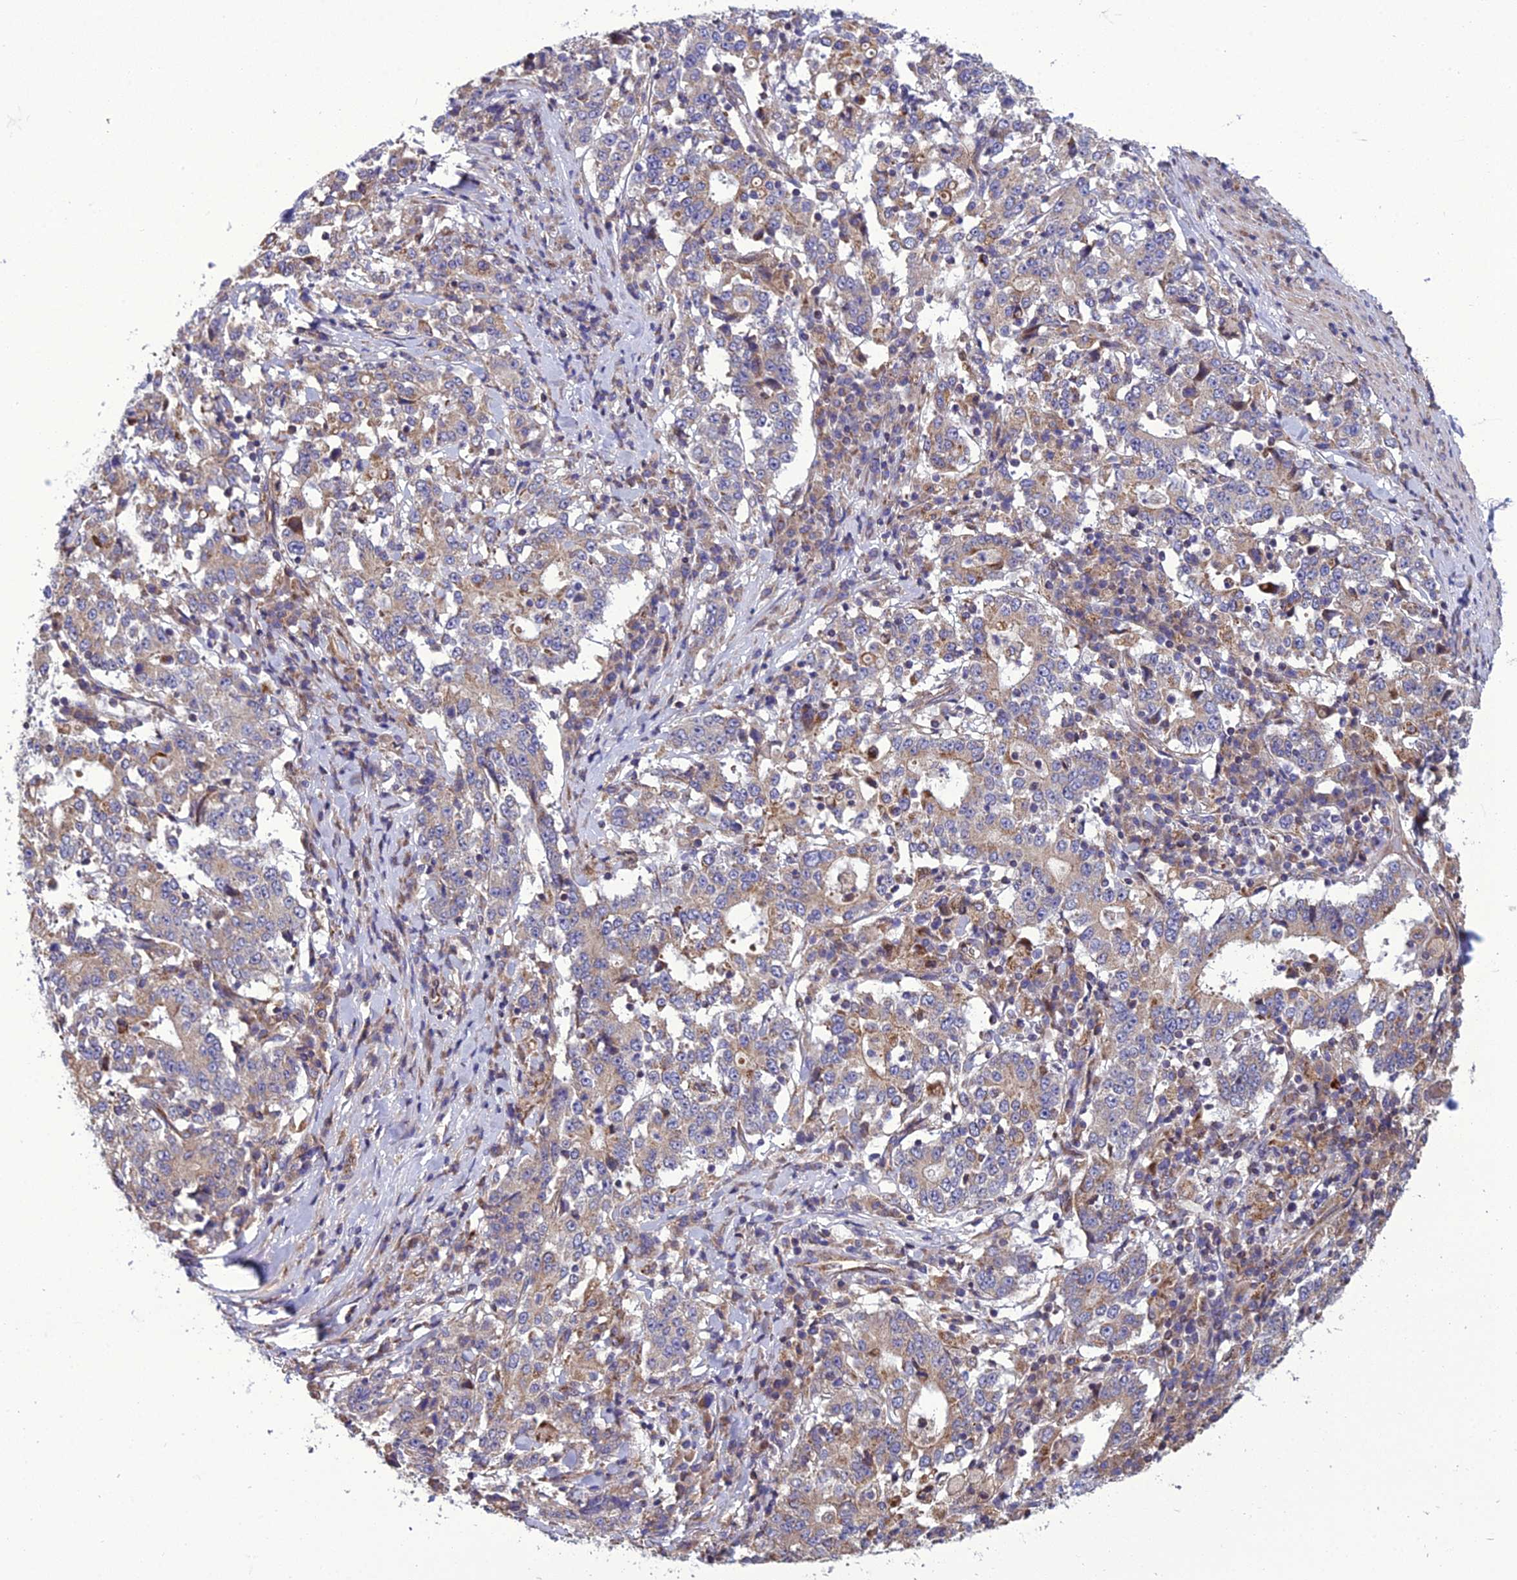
{"staining": {"intensity": "weak", "quantity": ">75%", "location": "cytoplasmic/membranous"}, "tissue": "stomach cancer", "cell_type": "Tumor cells", "image_type": "cancer", "snomed": [{"axis": "morphology", "description": "Adenocarcinoma, NOS"}, {"axis": "topography", "description": "Stomach"}], "caption": "This is an image of immunohistochemistry (IHC) staining of stomach adenocarcinoma, which shows weak expression in the cytoplasmic/membranous of tumor cells.", "gene": "GIMAP1", "patient": {"sex": "male", "age": 59}}